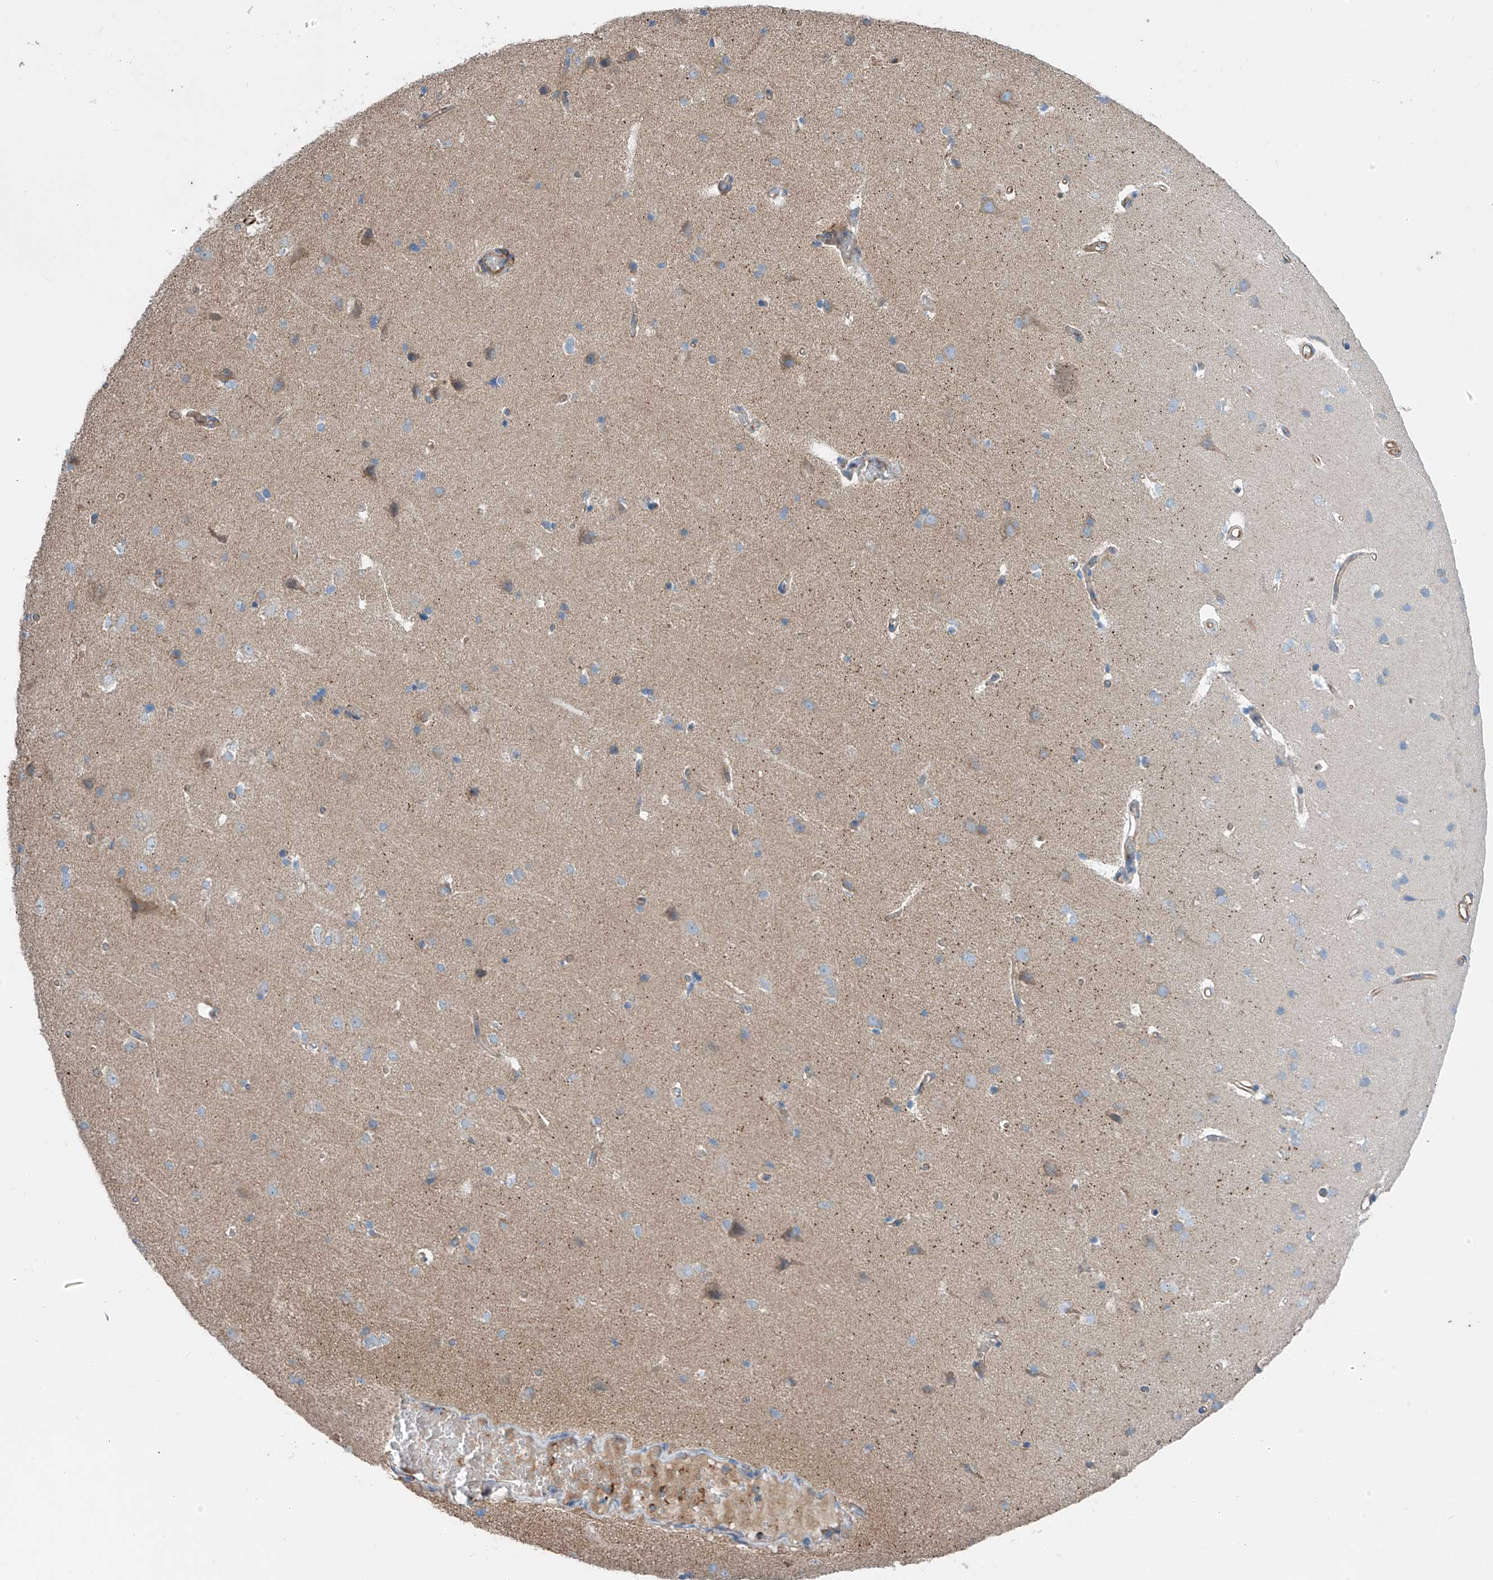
{"staining": {"intensity": "weak", "quantity": "25%-75%", "location": "cytoplasmic/membranous"}, "tissue": "cerebral cortex", "cell_type": "Endothelial cells", "image_type": "normal", "snomed": [{"axis": "morphology", "description": "Normal tissue, NOS"}, {"axis": "topography", "description": "Cerebral cortex"}], "caption": "This image shows immunohistochemistry (IHC) staining of unremarkable human cerebral cortex, with low weak cytoplasmic/membranous expression in about 25%-75% of endothelial cells.", "gene": "SLC1A5", "patient": {"sex": "male", "age": 34}}